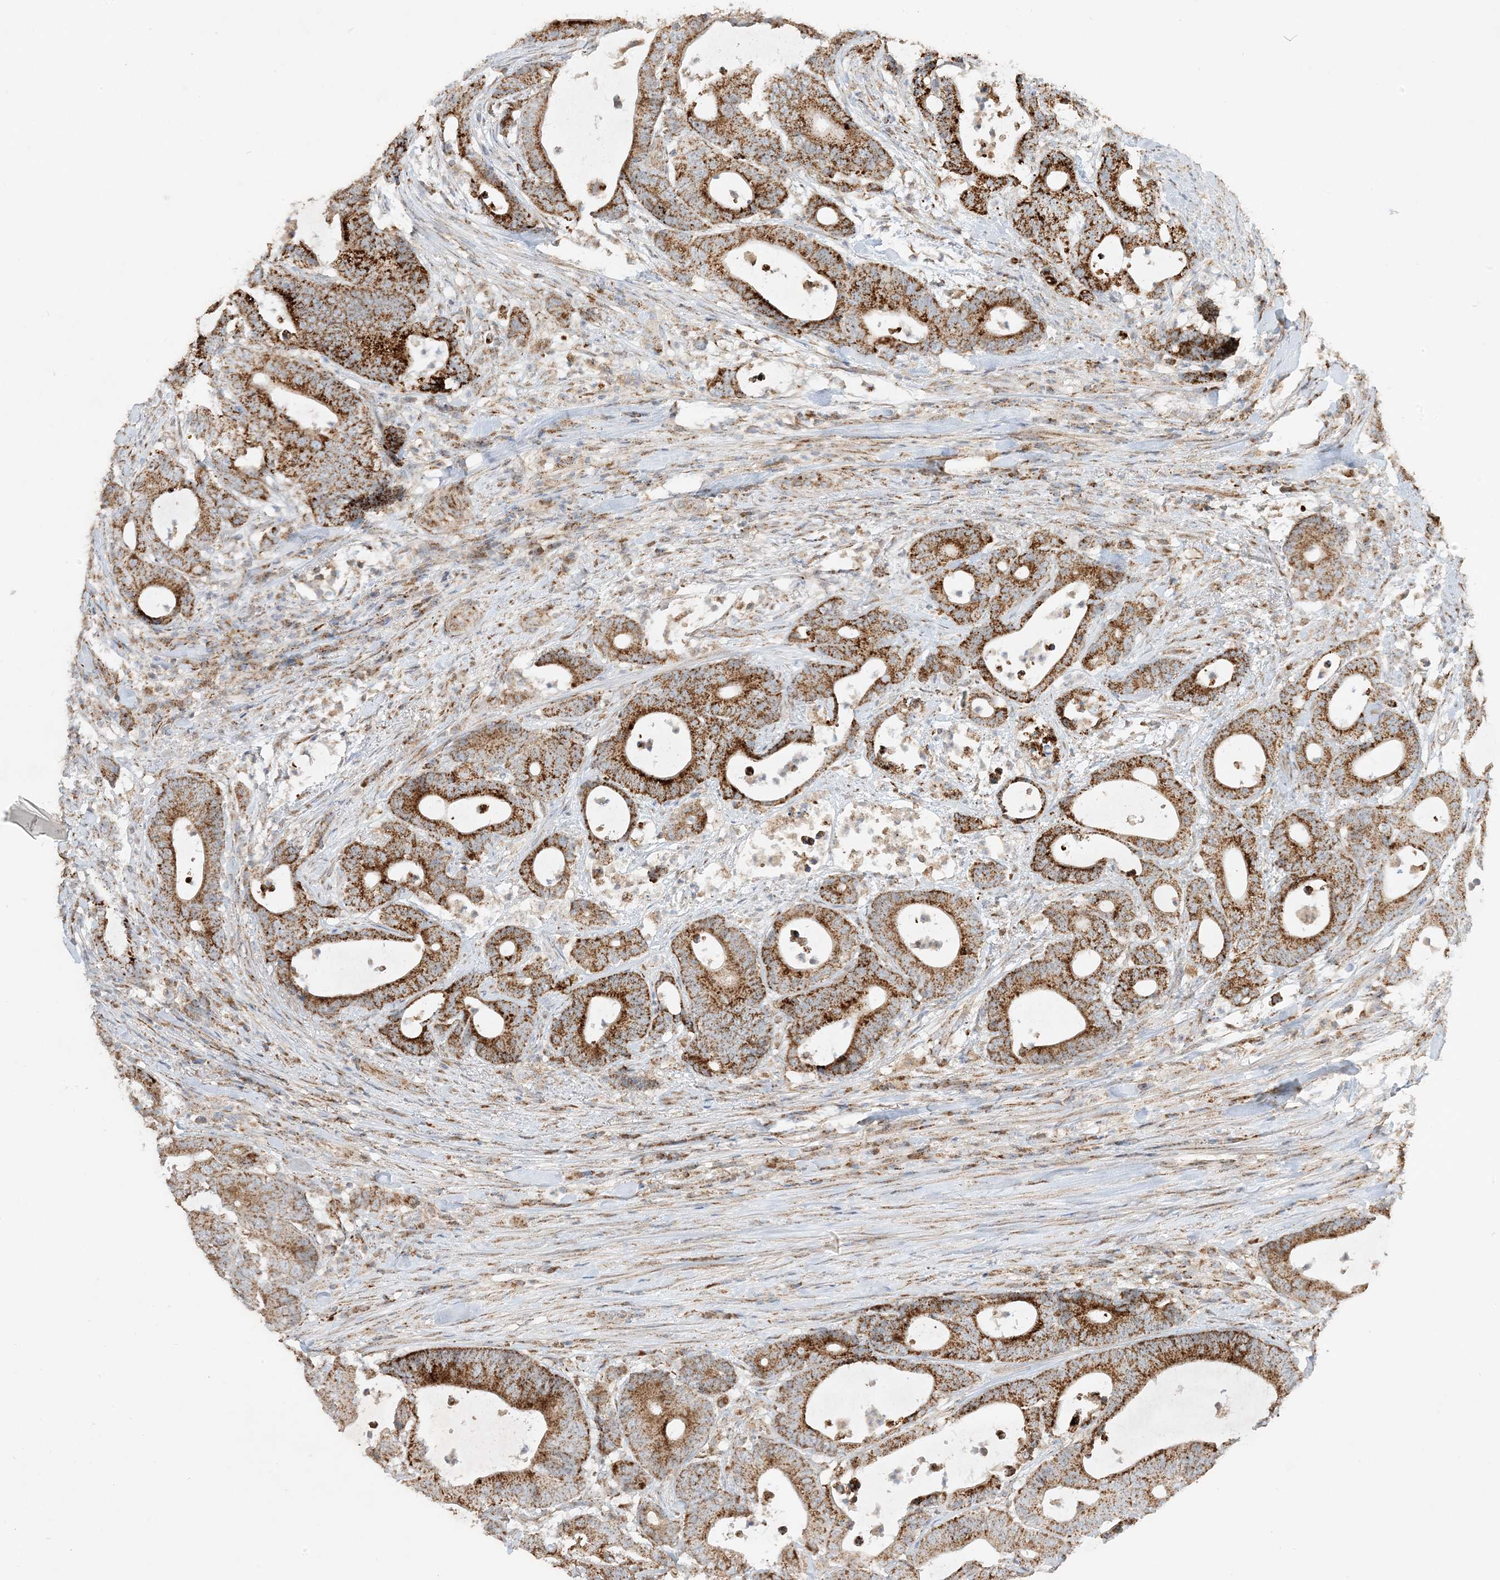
{"staining": {"intensity": "strong", "quantity": ">75%", "location": "cytoplasmic/membranous"}, "tissue": "colorectal cancer", "cell_type": "Tumor cells", "image_type": "cancer", "snomed": [{"axis": "morphology", "description": "Adenocarcinoma, NOS"}, {"axis": "topography", "description": "Colon"}], "caption": "Immunohistochemistry (IHC) (DAB (3,3'-diaminobenzidine)) staining of human colorectal cancer (adenocarcinoma) reveals strong cytoplasmic/membranous protein staining in approximately >75% of tumor cells.", "gene": "NDUFAF3", "patient": {"sex": "female", "age": 84}}